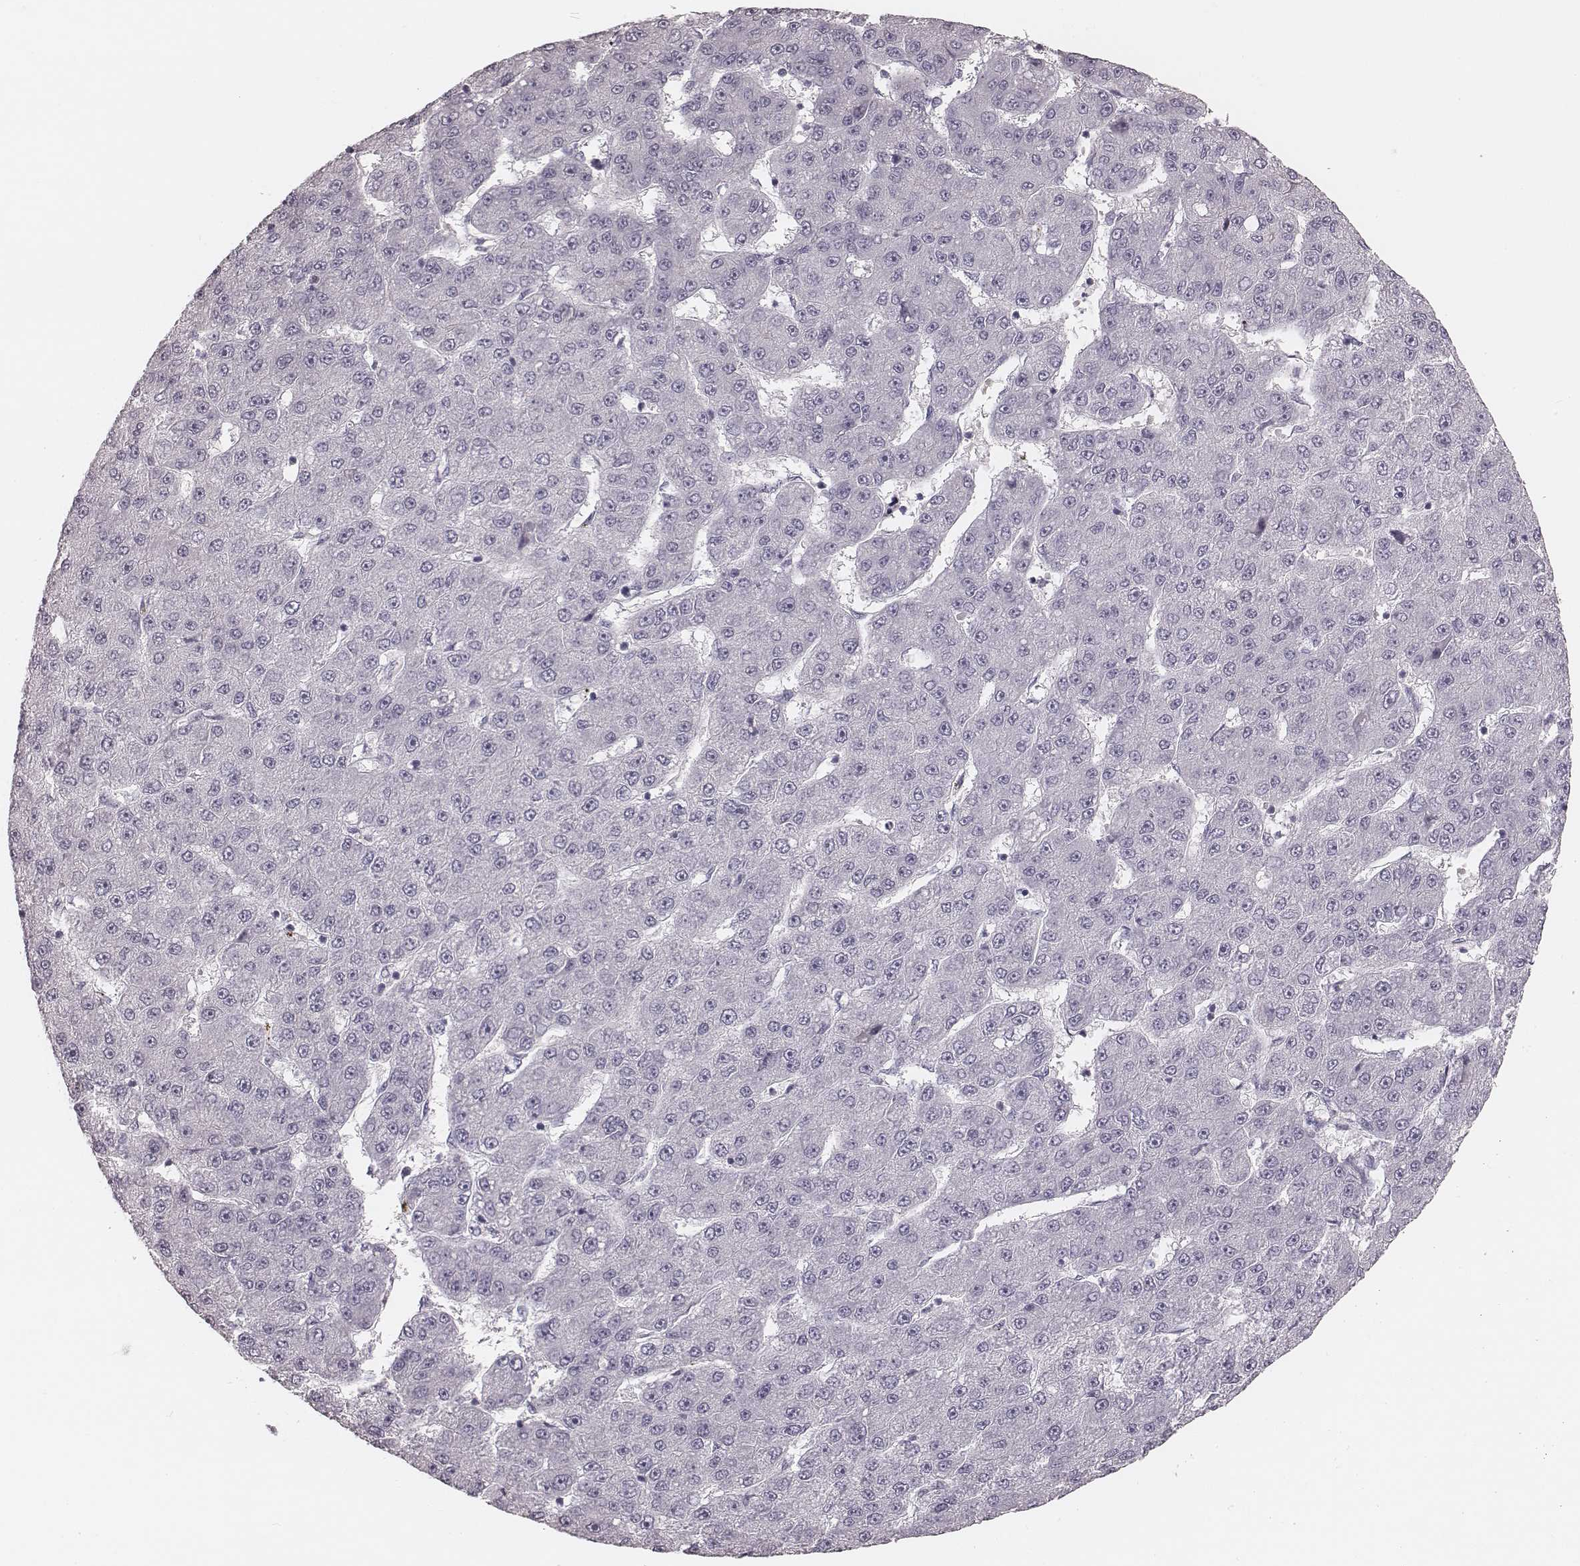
{"staining": {"intensity": "negative", "quantity": "none", "location": "none"}, "tissue": "liver cancer", "cell_type": "Tumor cells", "image_type": "cancer", "snomed": [{"axis": "morphology", "description": "Carcinoma, Hepatocellular, NOS"}, {"axis": "topography", "description": "Liver"}], "caption": "Liver hepatocellular carcinoma was stained to show a protein in brown. There is no significant expression in tumor cells.", "gene": "S100Z", "patient": {"sex": "male", "age": 67}}